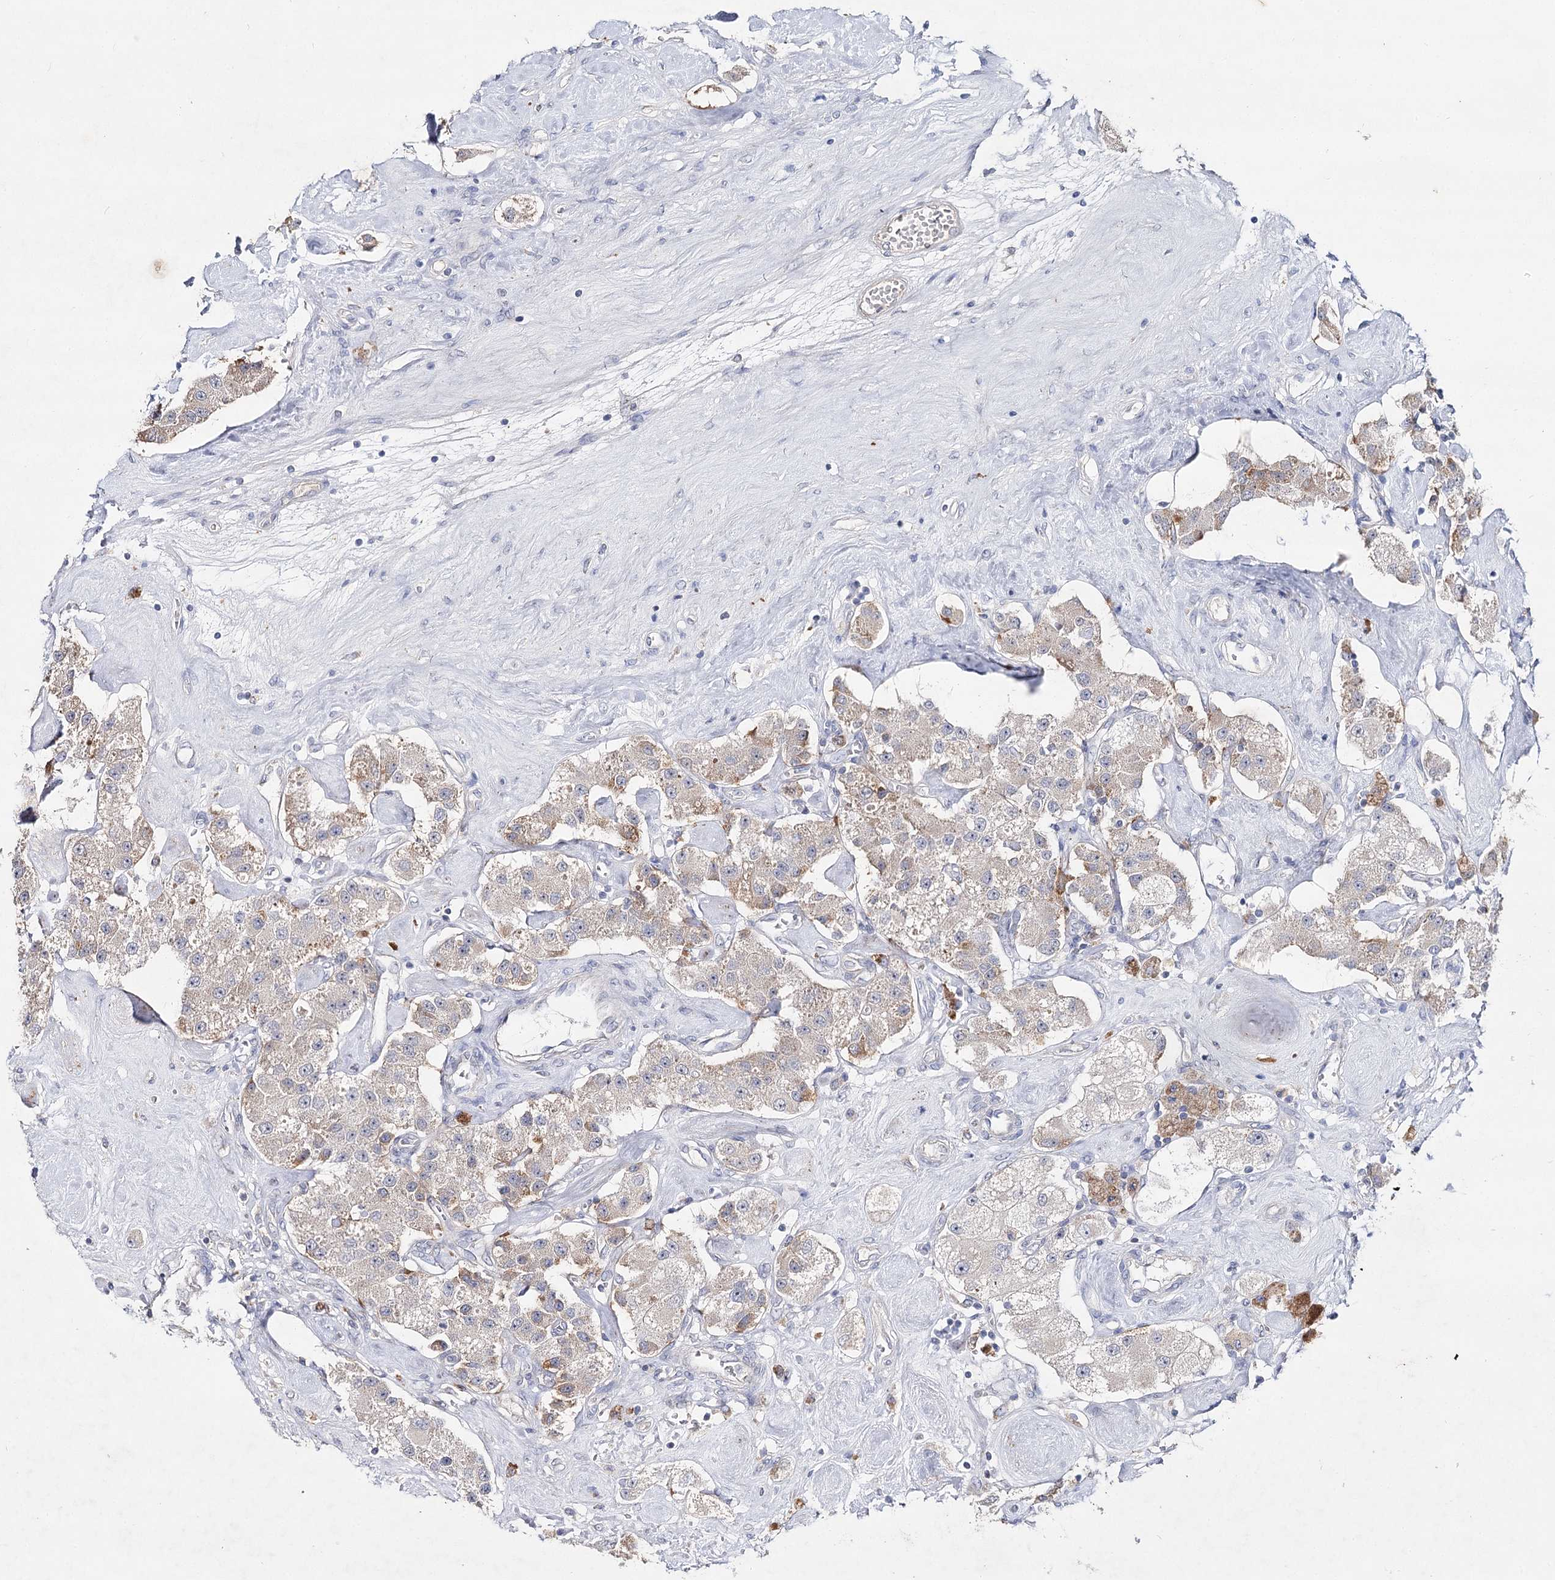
{"staining": {"intensity": "moderate", "quantity": "<25%", "location": "cytoplasmic/membranous"}, "tissue": "carcinoid", "cell_type": "Tumor cells", "image_type": "cancer", "snomed": [{"axis": "morphology", "description": "Carcinoid, malignant, NOS"}, {"axis": "topography", "description": "Pancreas"}], "caption": "This is an image of IHC staining of carcinoid (malignant), which shows moderate expression in the cytoplasmic/membranous of tumor cells.", "gene": "IL1RAP", "patient": {"sex": "male", "age": 41}}